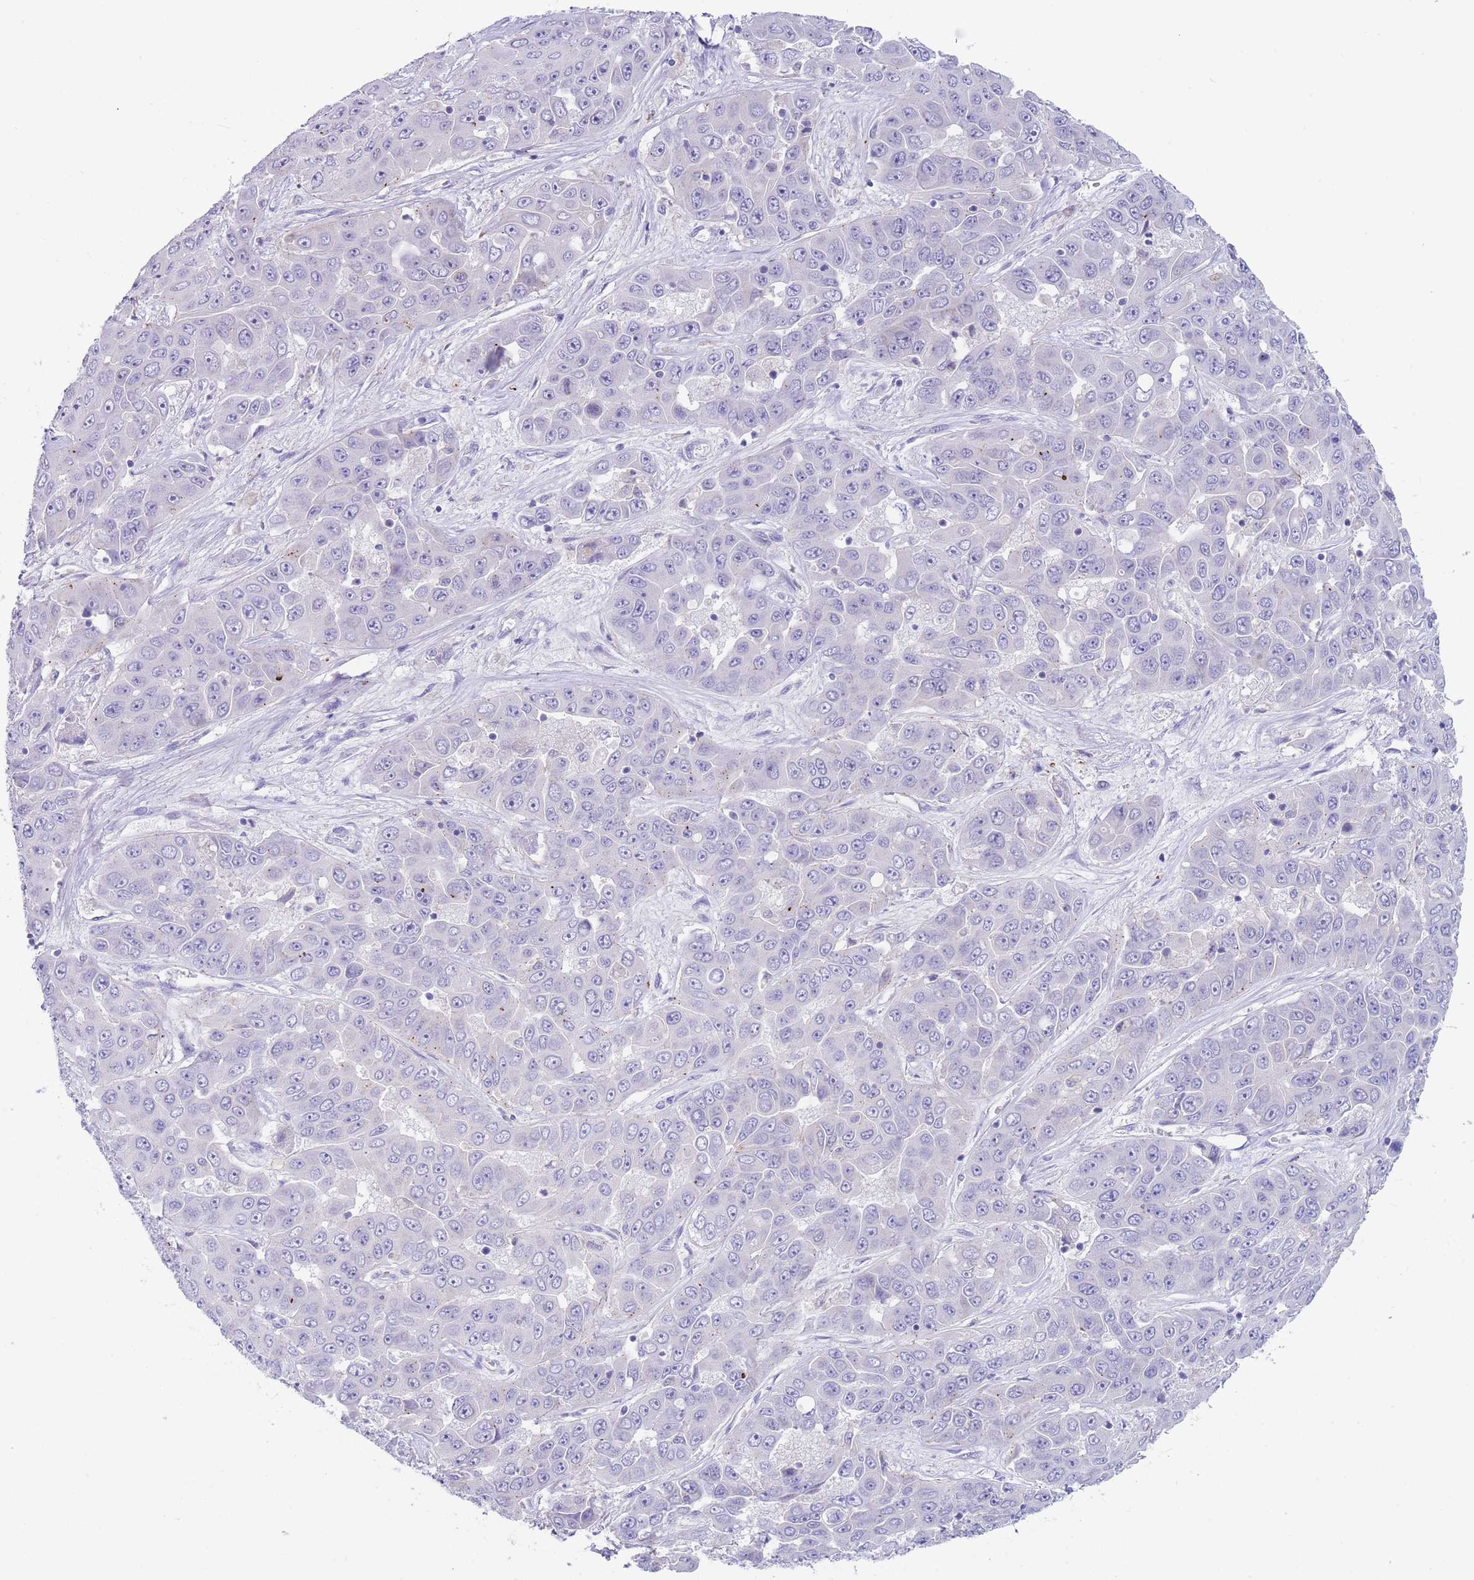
{"staining": {"intensity": "negative", "quantity": "none", "location": "none"}, "tissue": "liver cancer", "cell_type": "Tumor cells", "image_type": "cancer", "snomed": [{"axis": "morphology", "description": "Cholangiocarcinoma"}, {"axis": "topography", "description": "Liver"}], "caption": "Protein analysis of liver cancer demonstrates no significant expression in tumor cells.", "gene": "TYW1", "patient": {"sex": "female", "age": 52}}